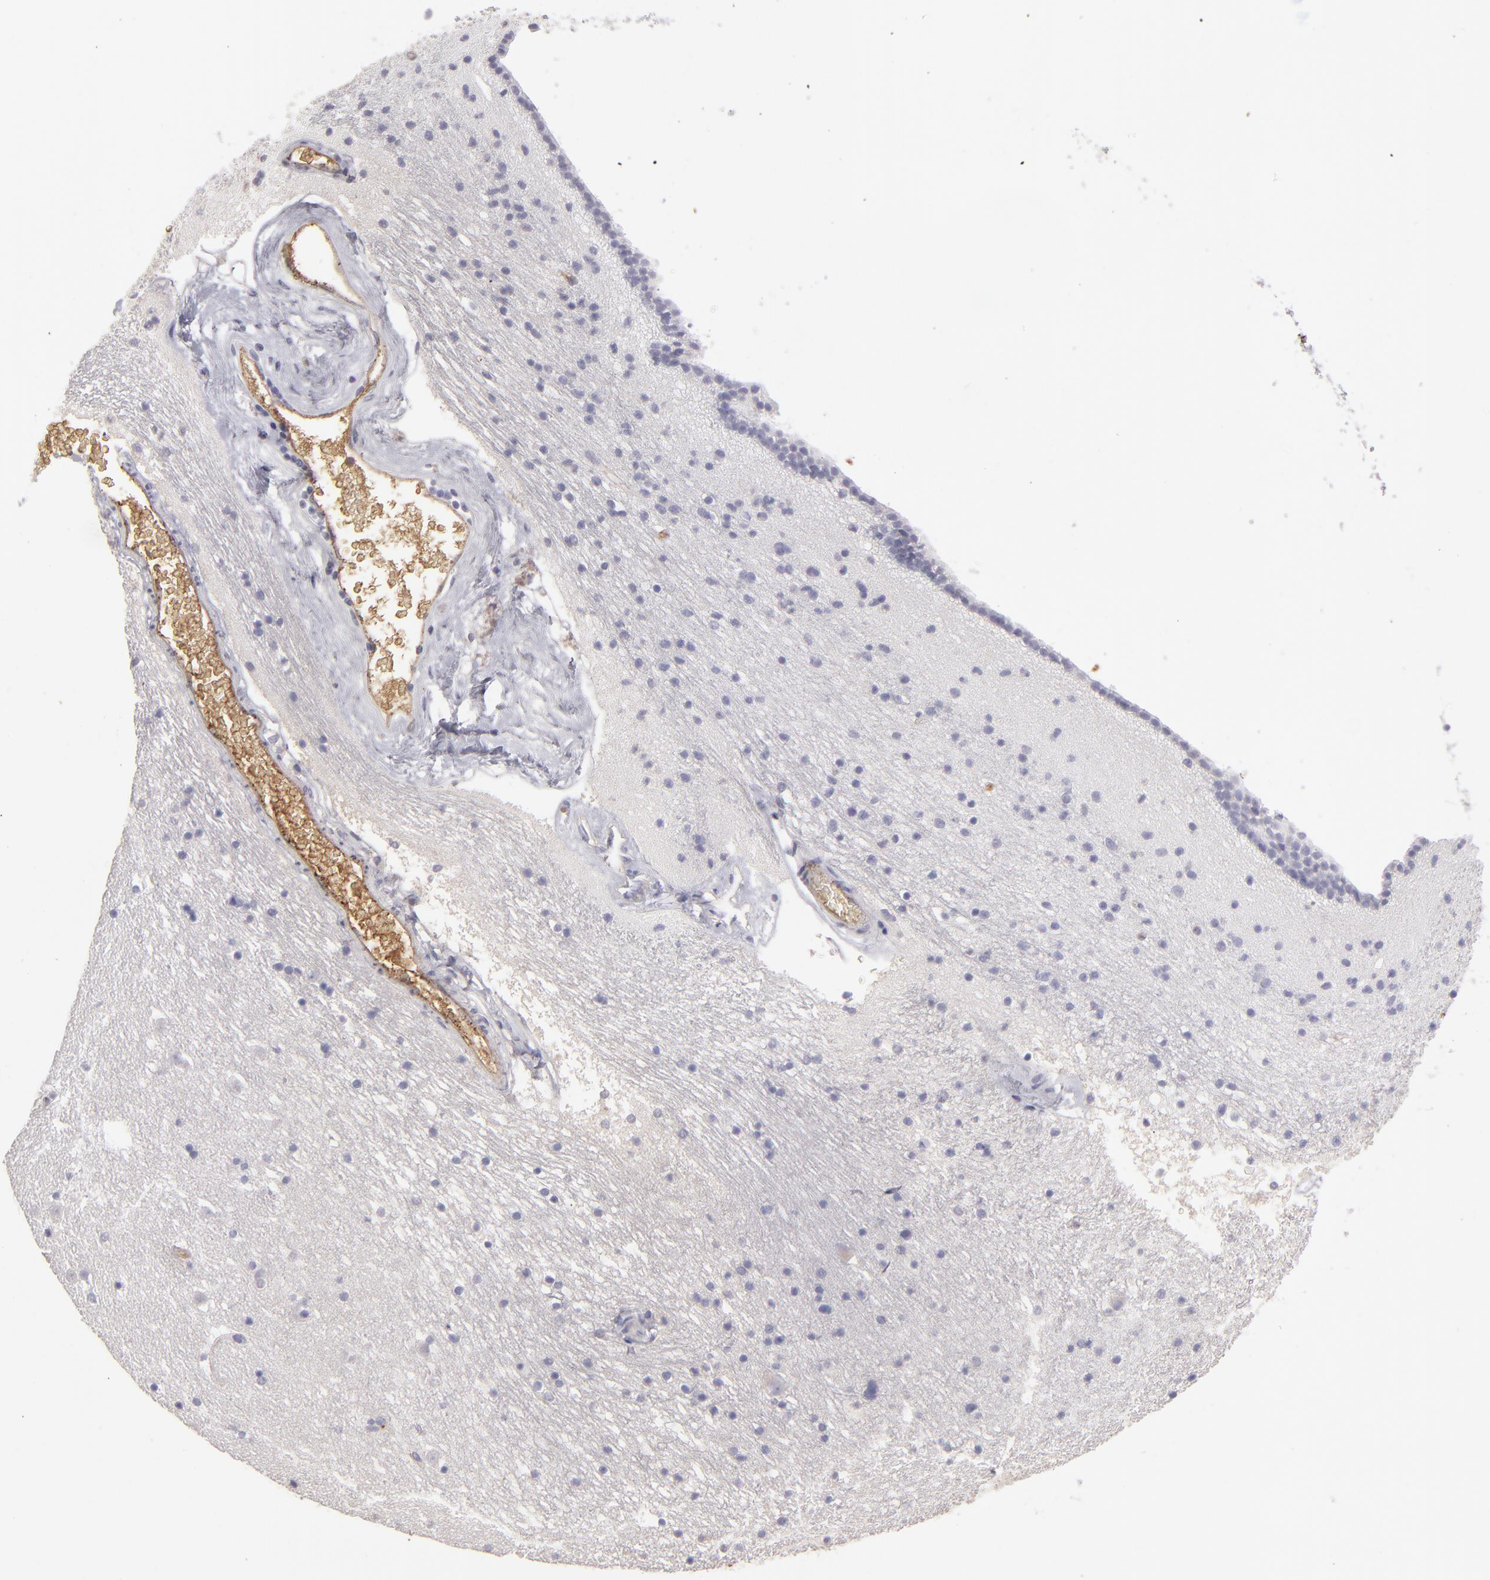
{"staining": {"intensity": "negative", "quantity": "none", "location": "none"}, "tissue": "caudate", "cell_type": "Glial cells", "image_type": "normal", "snomed": [{"axis": "morphology", "description": "Normal tissue, NOS"}, {"axis": "topography", "description": "Lateral ventricle wall"}], "caption": "DAB immunohistochemical staining of benign caudate reveals no significant expression in glial cells.", "gene": "ABCC4", "patient": {"sex": "male", "age": 45}}